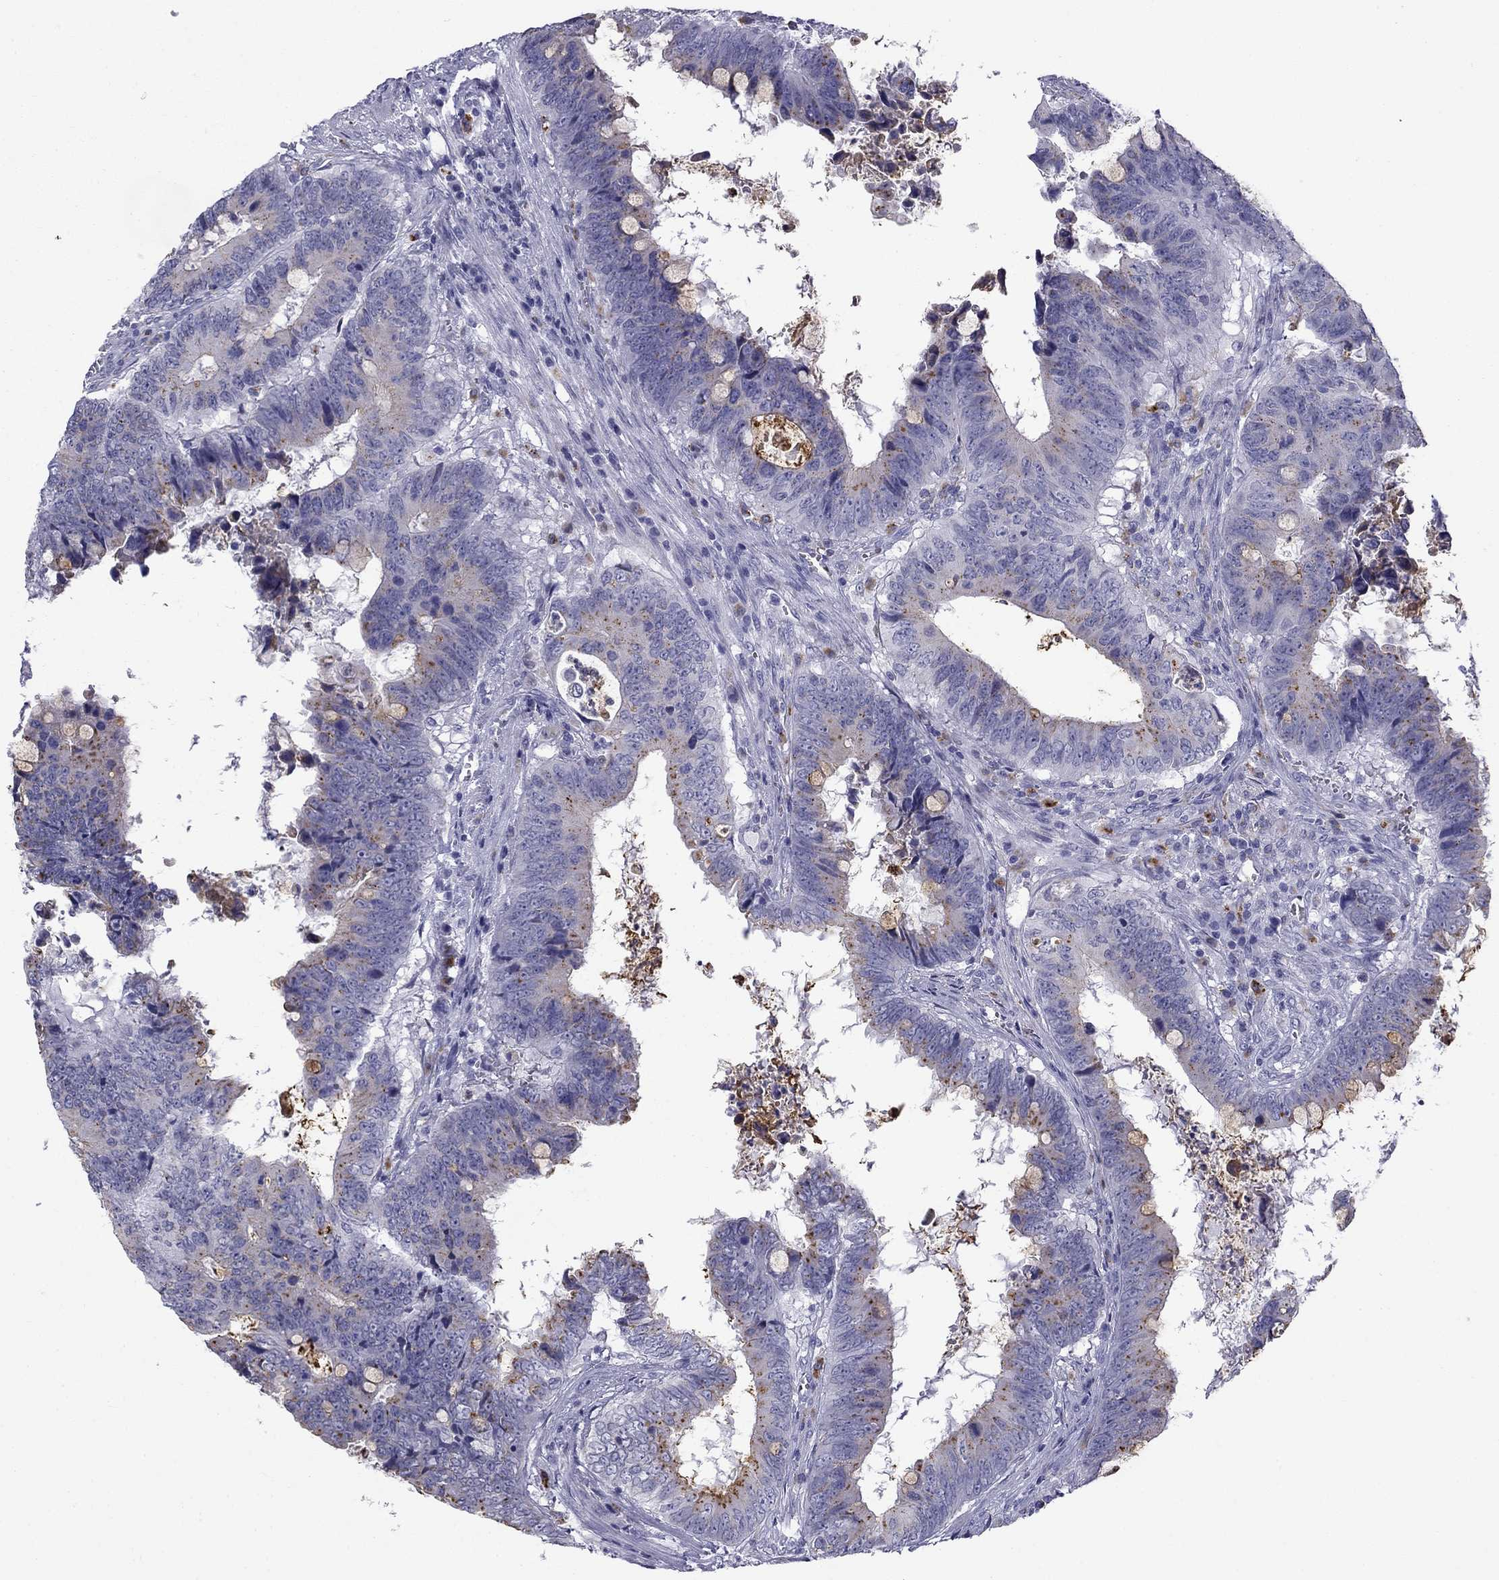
{"staining": {"intensity": "moderate", "quantity": "<25%", "location": "cytoplasmic/membranous"}, "tissue": "colorectal cancer", "cell_type": "Tumor cells", "image_type": "cancer", "snomed": [{"axis": "morphology", "description": "Adenocarcinoma, NOS"}, {"axis": "topography", "description": "Colon"}], "caption": "A low amount of moderate cytoplasmic/membranous positivity is present in approximately <25% of tumor cells in adenocarcinoma (colorectal) tissue.", "gene": "CLPSL2", "patient": {"sex": "female", "age": 82}}